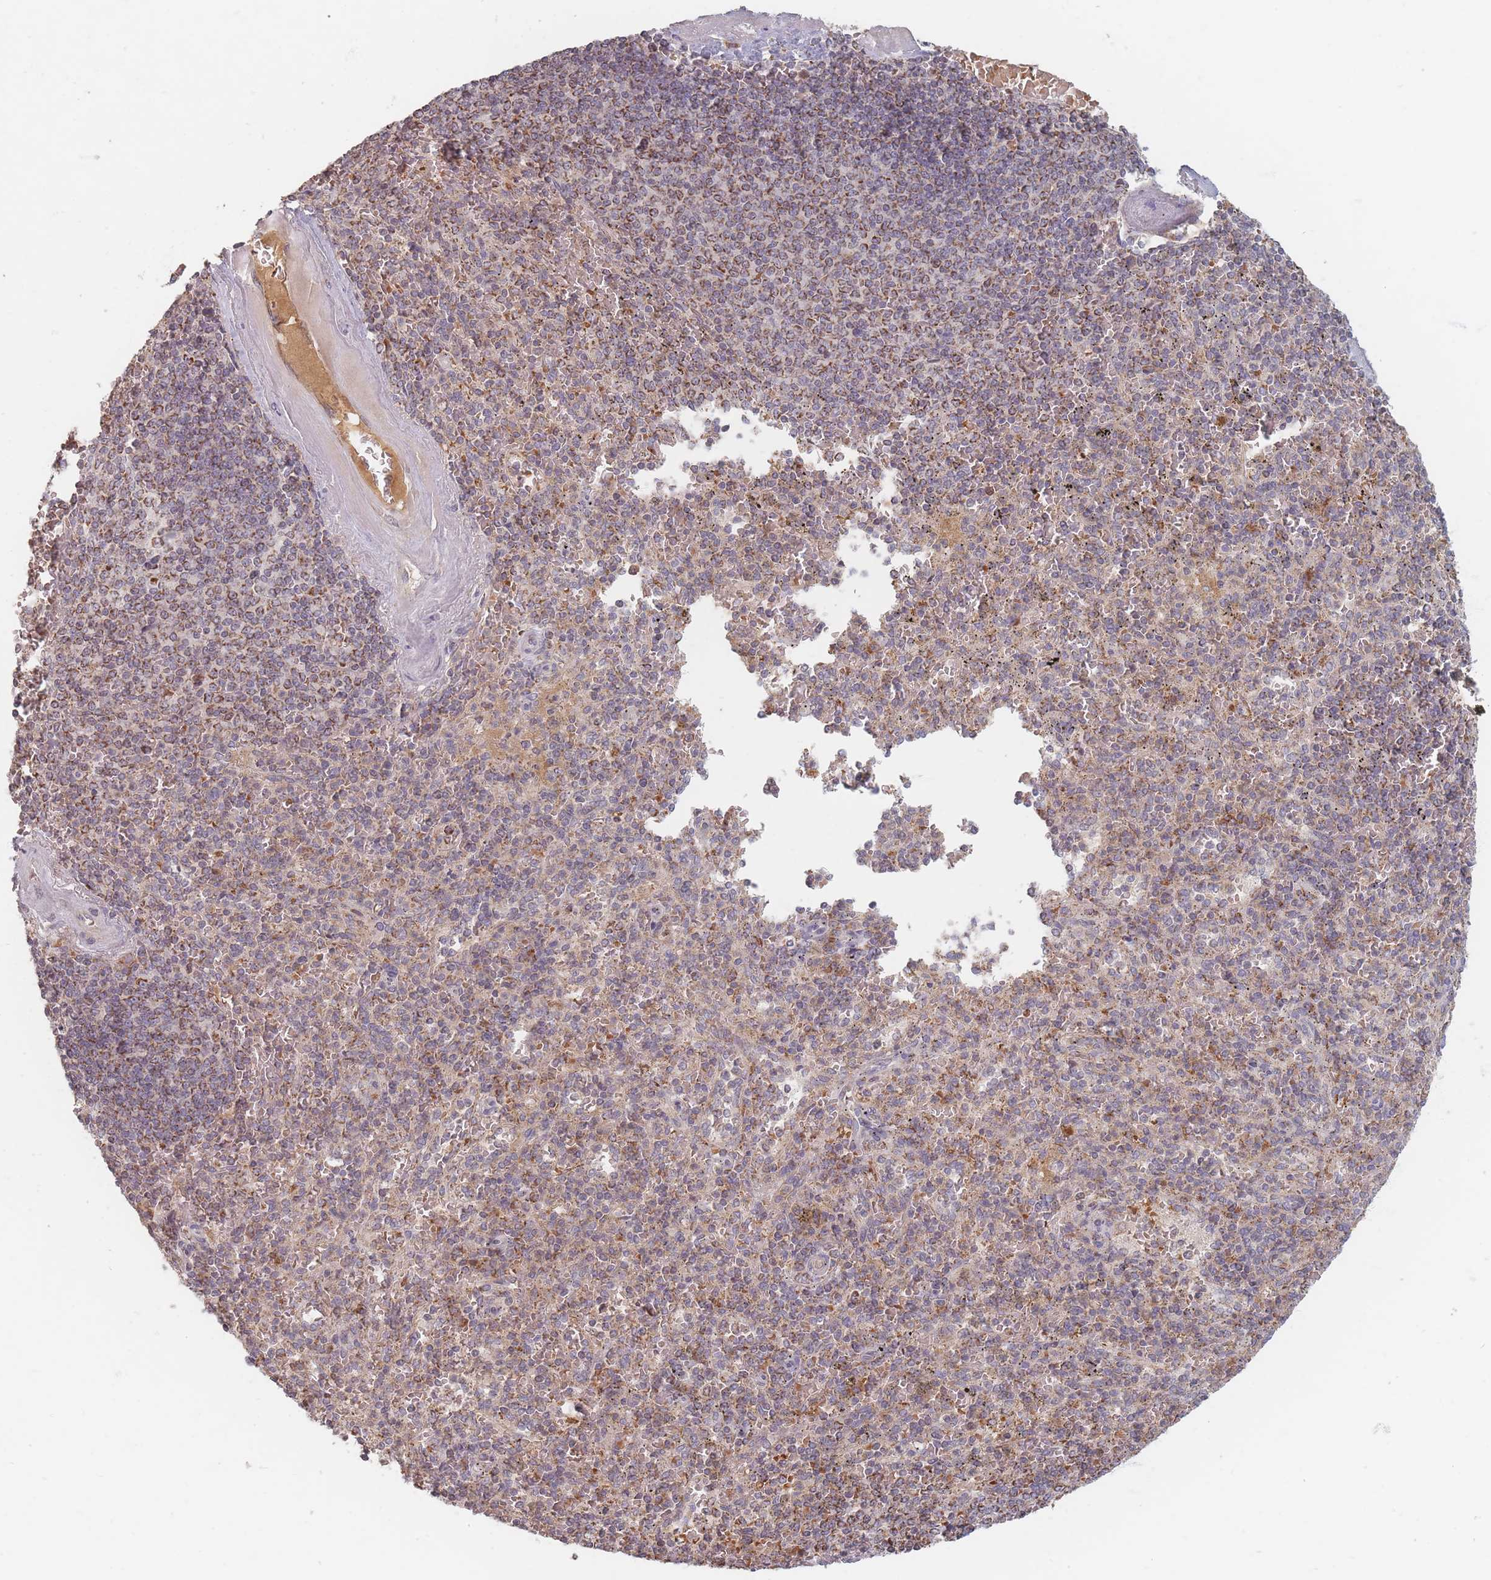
{"staining": {"intensity": "weak", "quantity": "25%-75%", "location": "cytoplasmic/membranous"}, "tissue": "spleen", "cell_type": "Cells in red pulp", "image_type": "normal", "snomed": [{"axis": "morphology", "description": "Normal tissue, NOS"}, {"axis": "topography", "description": "Spleen"}], "caption": "This is a histology image of immunohistochemistry staining of benign spleen, which shows weak expression in the cytoplasmic/membranous of cells in red pulp.", "gene": "OR2M4", "patient": {"sex": "male", "age": 82}}